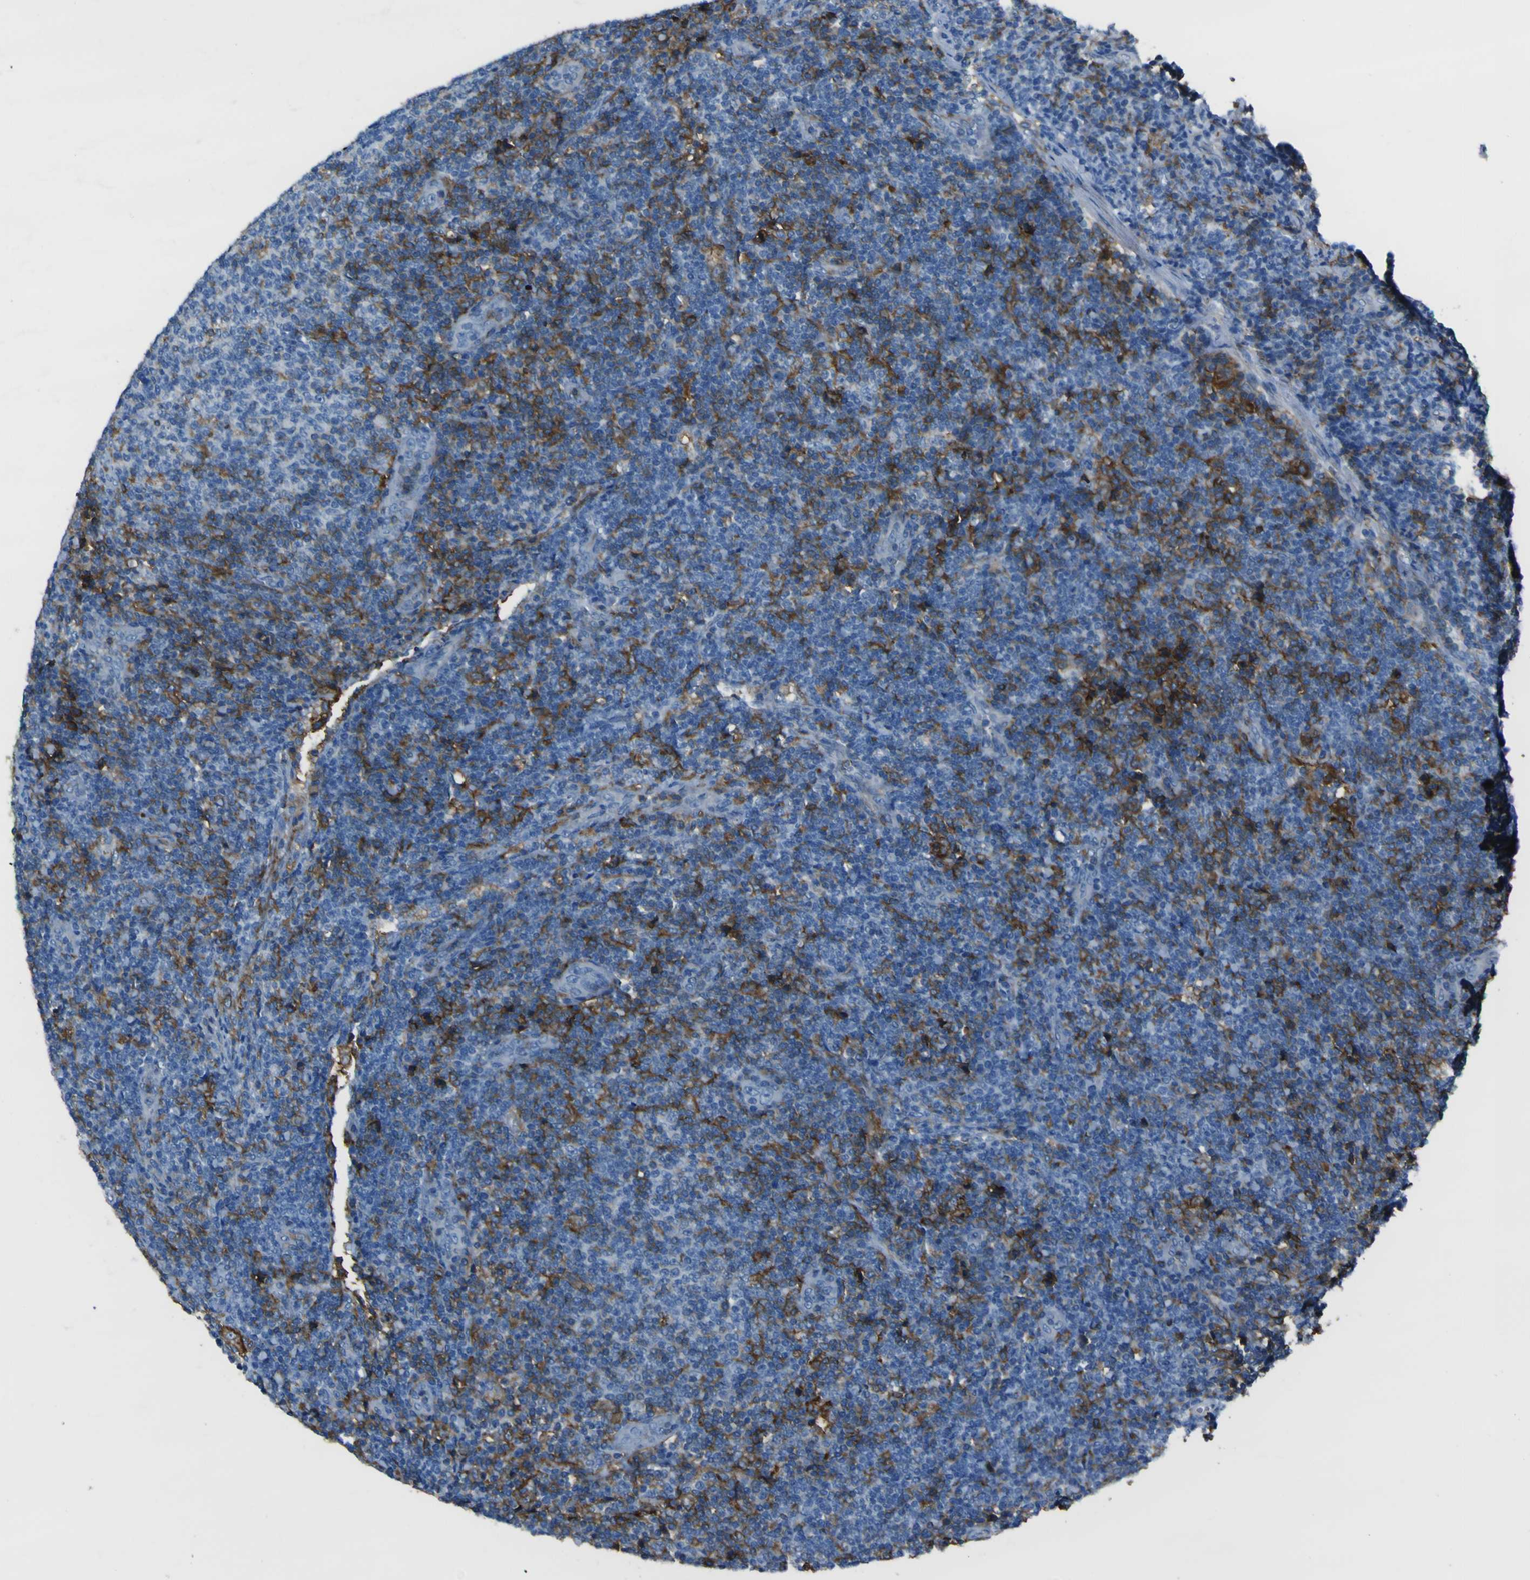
{"staining": {"intensity": "negative", "quantity": "none", "location": "none"}, "tissue": "lymphoma", "cell_type": "Tumor cells", "image_type": "cancer", "snomed": [{"axis": "morphology", "description": "Malignant lymphoma, non-Hodgkin's type, Low grade"}, {"axis": "topography", "description": "Lymph node"}], "caption": "DAB immunohistochemical staining of malignant lymphoma, non-Hodgkin's type (low-grade) shows no significant expression in tumor cells.", "gene": "LAIR1", "patient": {"sex": "male", "age": 66}}